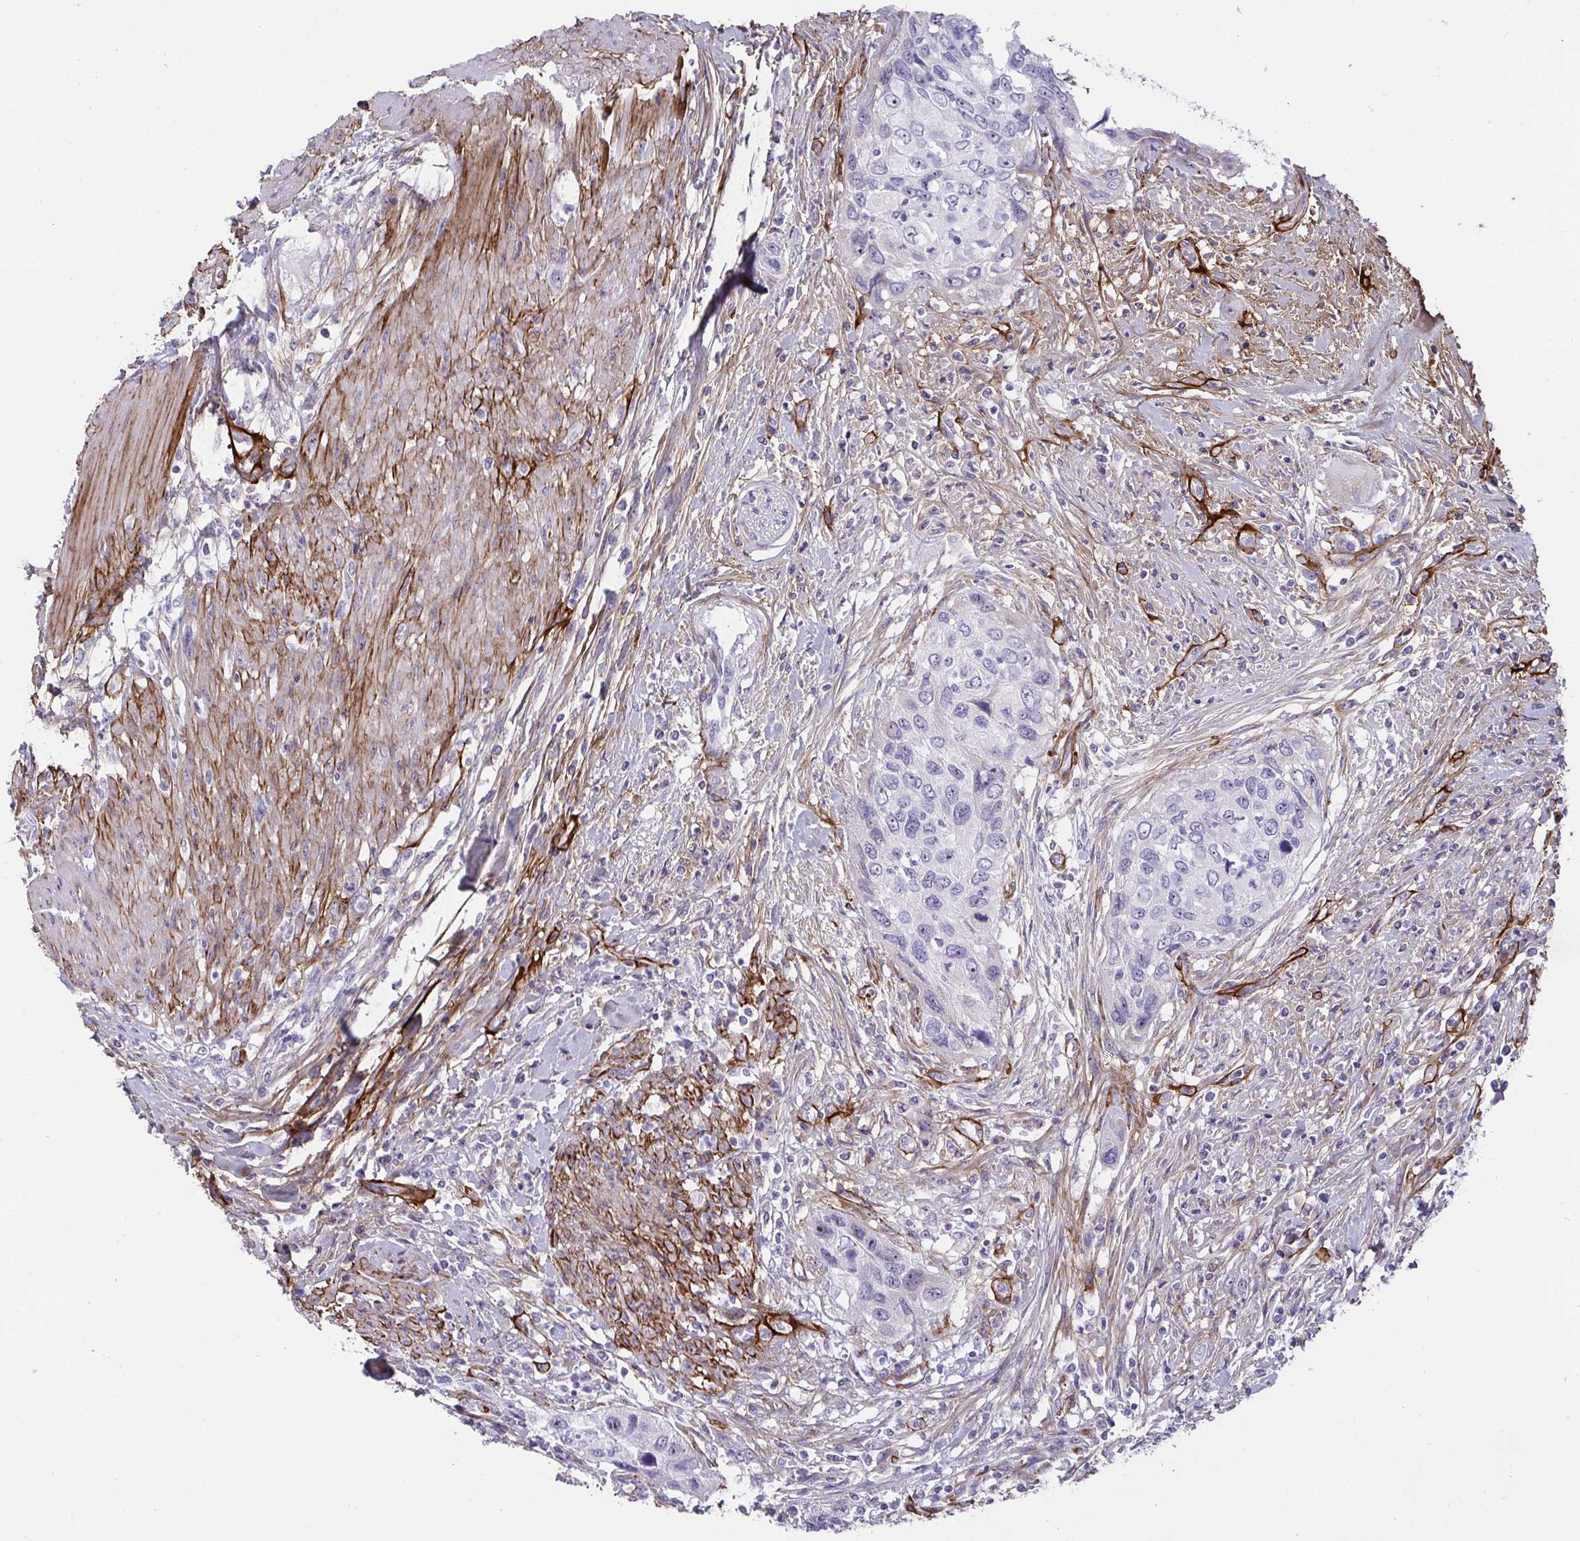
{"staining": {"intensity": "negative", "quantity": "none", "location": "none"}, "tissue": "urothelial cancer", "cell_type": "Tumor cells", "image_type": "cancer", "snomed": [{"axis": "morphology", "description": "Urothelial carcinoma, High grade"}, {"axis": "topography", "description": "Urinary bladder"}], "caption": "Image shows no protein expression in tumor cells of urothelial cancer tissue. (DAB IHC, high magnification).", "gene": "LHFPL6", "patient": {"sex": "female", "age": 60}}